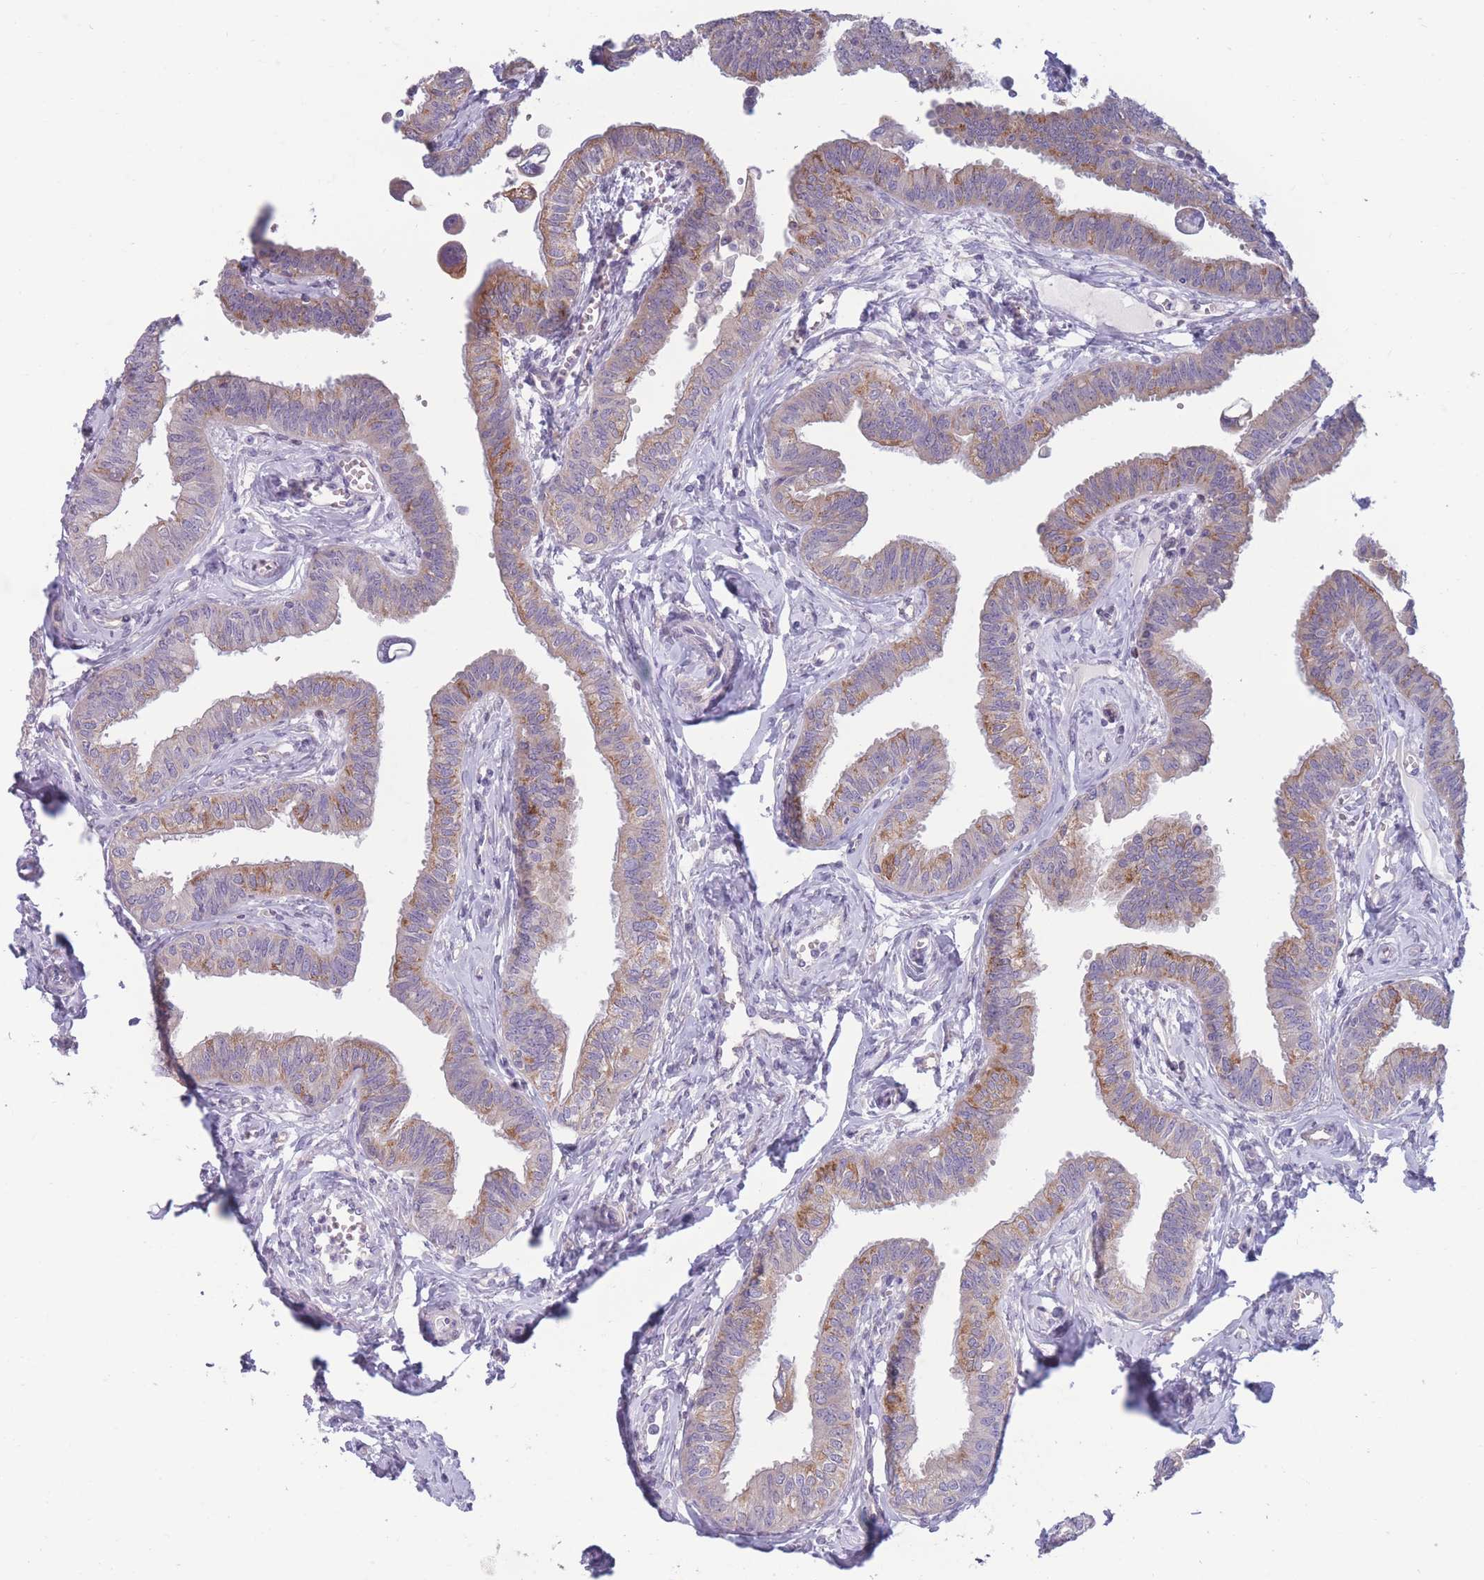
{"staining": {"intensity": "moderate", "quantity": "25%-75%", "location": "cytoplasmic/membranous"}, "tissue": "fallopian tube", "cell_type": "Glandular cells", "image_type": "normal", "snomed": [{"axis": "morphology", "description": "Normal tissue, NOS"}, {"axis": "morphology", "description": "Carcinoma, NOS"}, {"axis": "topography", "description": "Fallopian tube"}, {"axis": "topography", "description": "Ovary"}], "caption": "Glandular cells show medium levels of moderate cytoplasmic/membranous staining in about 25%-75% of cells in unremarkable human fallopian tube.", "gene": "PDE4A", "patient": {"sex": "female", "age": 59}}